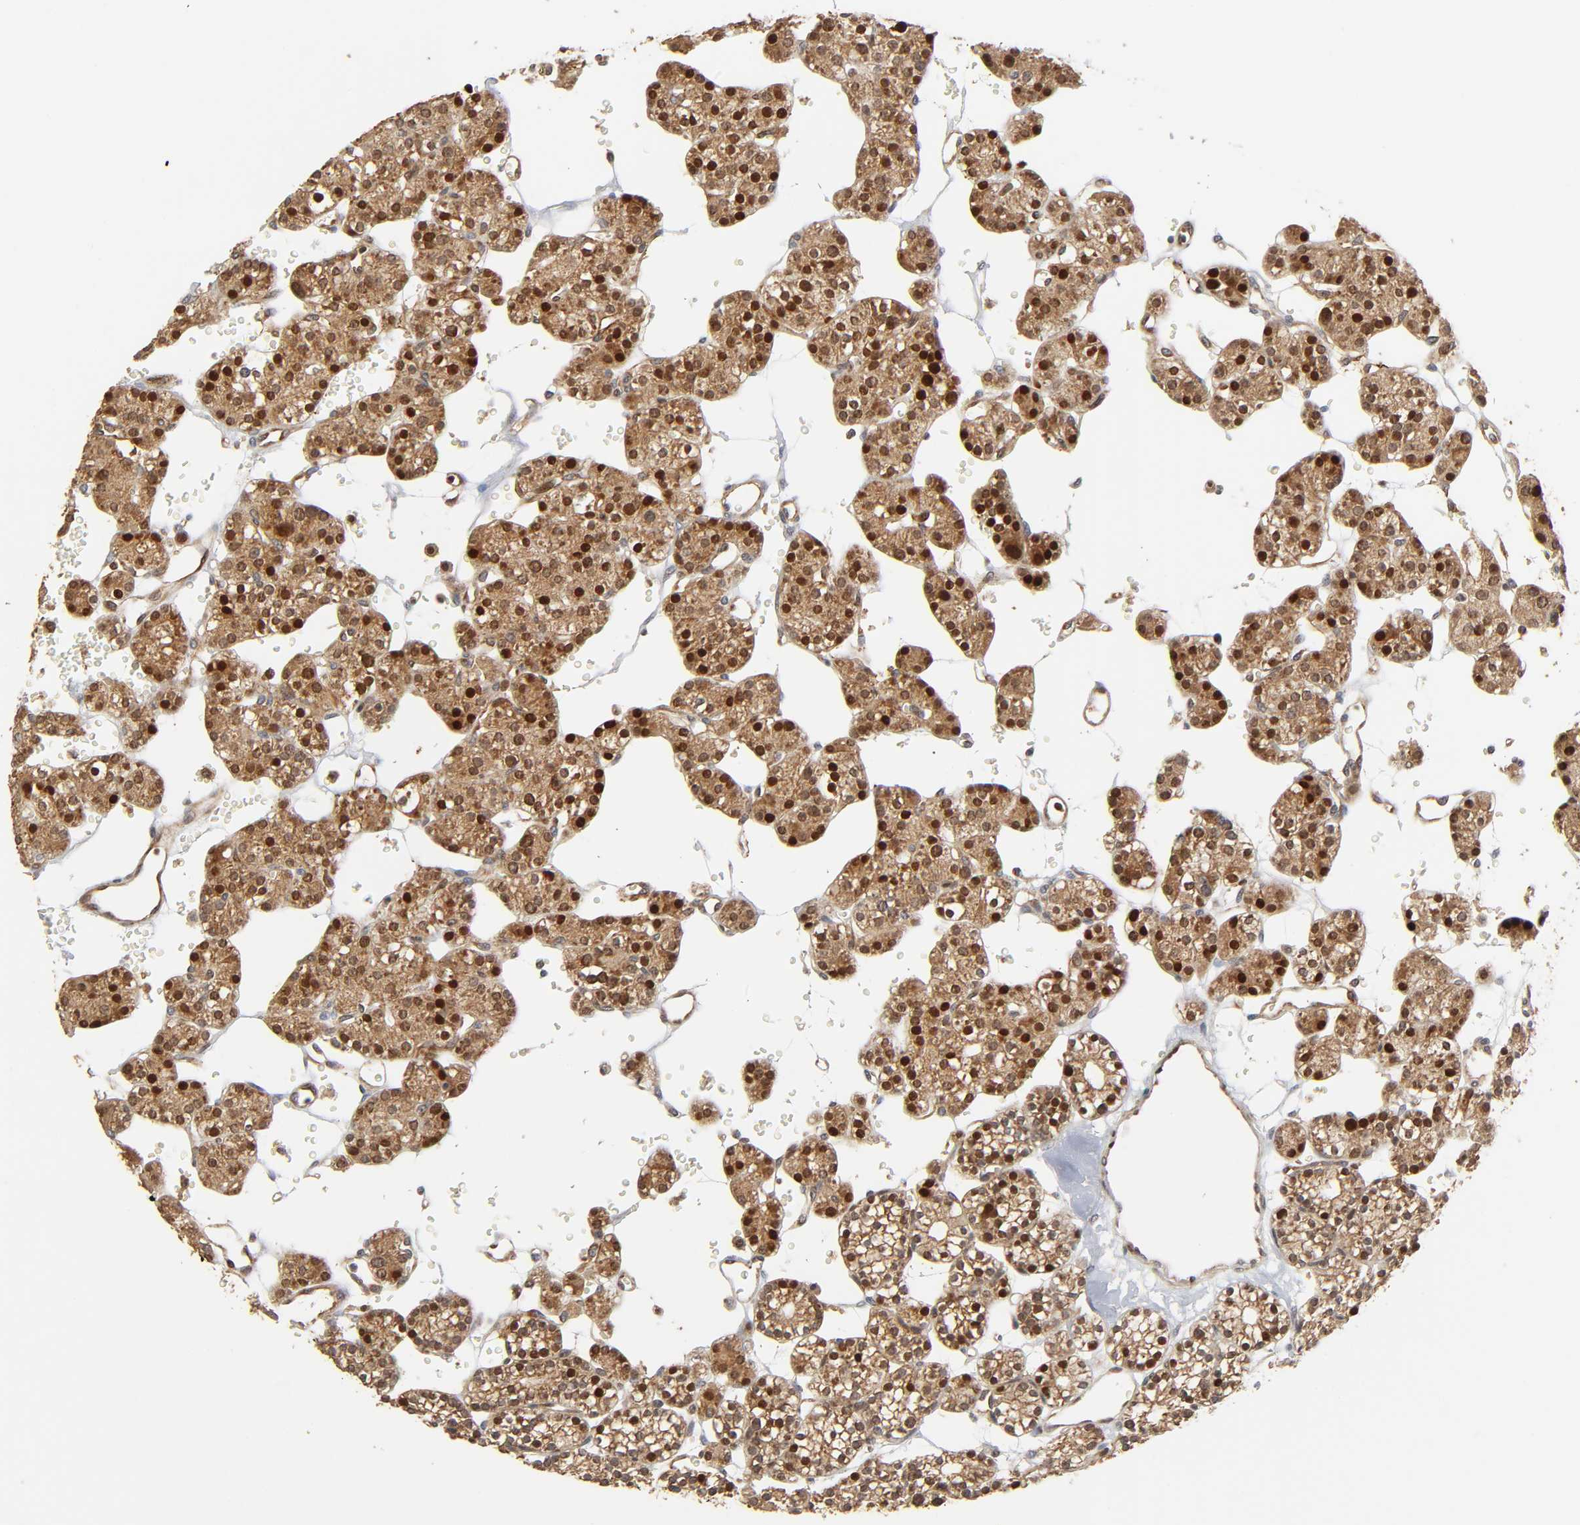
{"staining": {"intensity": "strong", "quantity": ">75%", "location": "cytoplasmic/membranous,nuclear"}, "tissue": "parathyroid gland", "cell_type": "Glandular cells", "image_type": "normal", "snomed": [{"axis": "morphology", "description": "Normal tissue, NOS"}, {"axis": "topography", "description": "Parathyroid gland"}], "caption": "DAB (3,3'-diaminobenzidine) immunohistochemical staining of normal parathyroid gland exhibits strong cytoplasmic/membranous,nuclear protein positivity in about >75% of glandular cells.", "gene": "NEMF", "patient": {"sex": "female", "age": 64}}